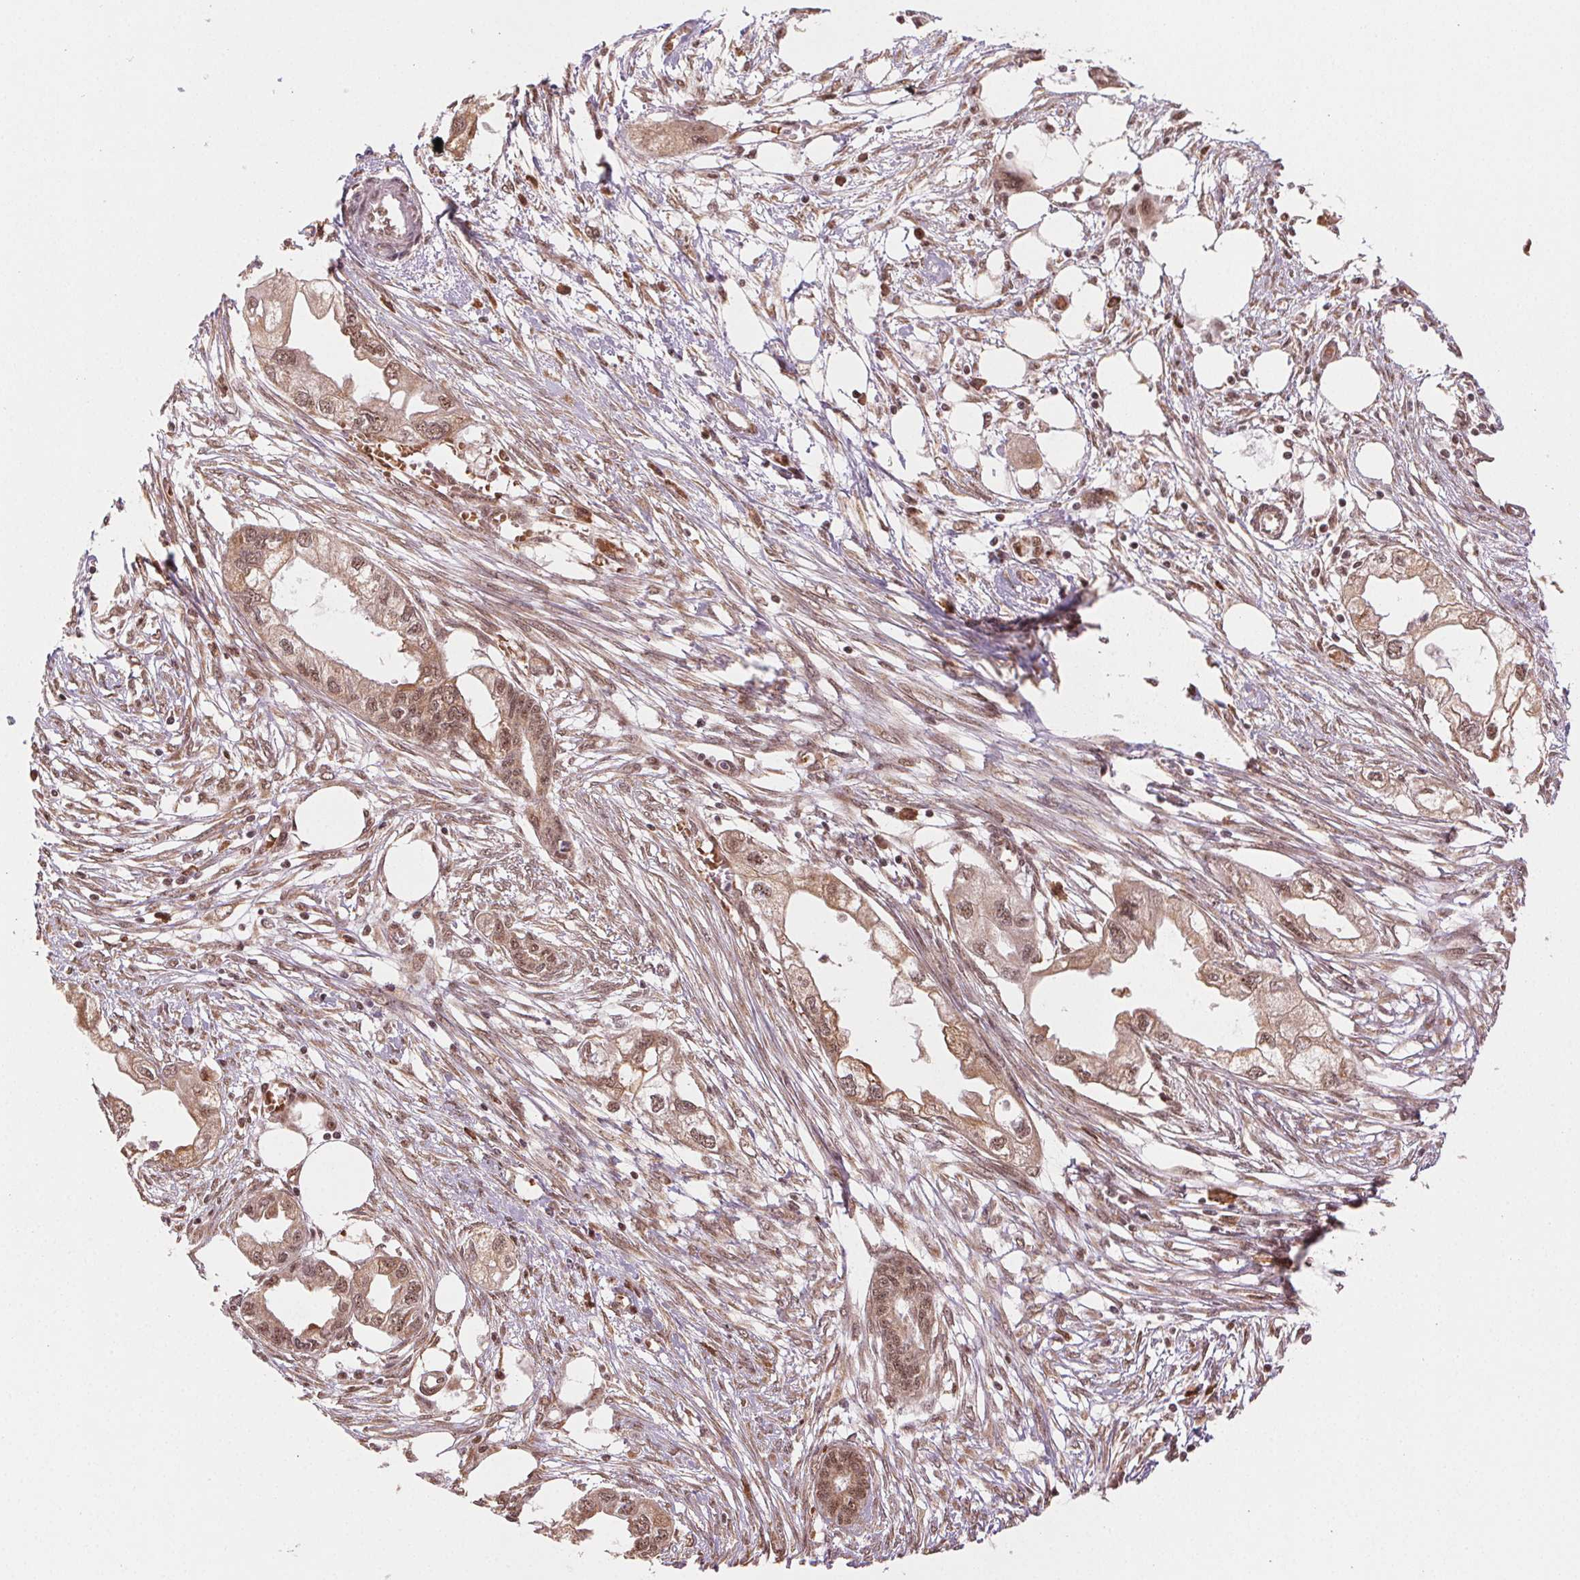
{"staining": {"intensity": "moderate", "quantity": ">75%", "location": "cytoplasmic/membranous,nuclear"}, "tissue": "endometrial cancer", "cell_type": "Tumor cells", "image_type": "cancer", "snomed": [{"axis": "morphology", "description": "Adenocarcinoma, NOS"}, {"axis": "morphology", "description": "Adenocarcinoma, metastatic, NOS"}, {"axis": "topography", "description": "Adipose tissue"}, {"axis": "topography", "description": "Endometrium"}], "caption": "This is an image of immunohistochemistry (IHC) staining of adenocarcinoma (endometrial), which shows moderate positivity in the cytoplasmic/membranous and nuclear of tumor cells.", "gene": "TREML4", "patient": {"sex": "female", "age": 67}}